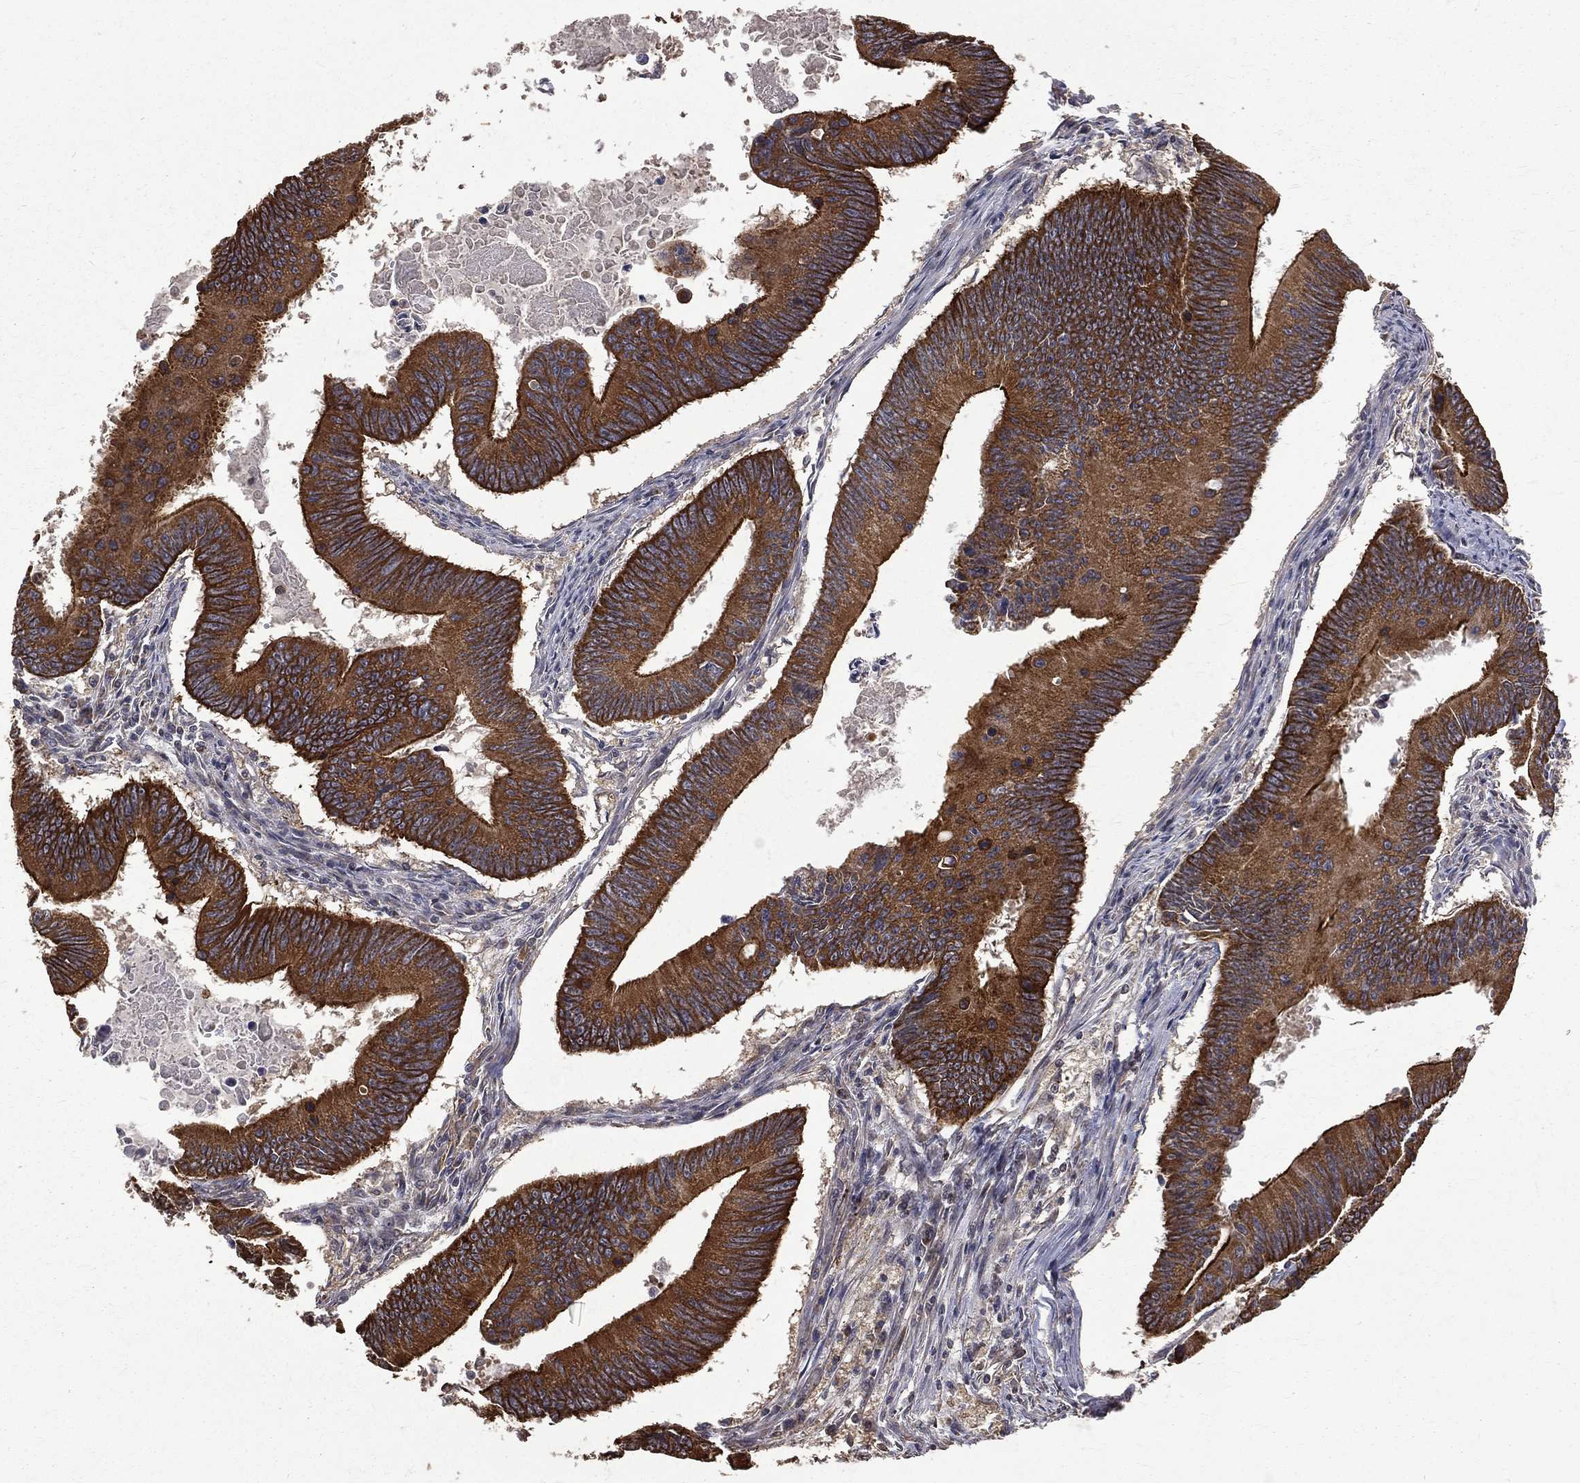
{"staining": {"intensity": "moderate", "quantity": ">75%", "location": "cytoplasmic/membranous"}, "tissue": "colorectal cancer", "cell_type": "Tumor cells", "image_type": "cancer", "snomed": [{"axis": "morphology", "description": "Adenocarcinoma, NOS"}, {"axis": "topography", "description": "Colon"}], "caption": "DAB immunohistochemical staining of human colorectal adenocarcinoma shows moderate cytoplasmic/membranous protein expression in approximately >75% of tumor cells.", "gene": "RPGR", "patient": {"sex": "female", "age": 87}}